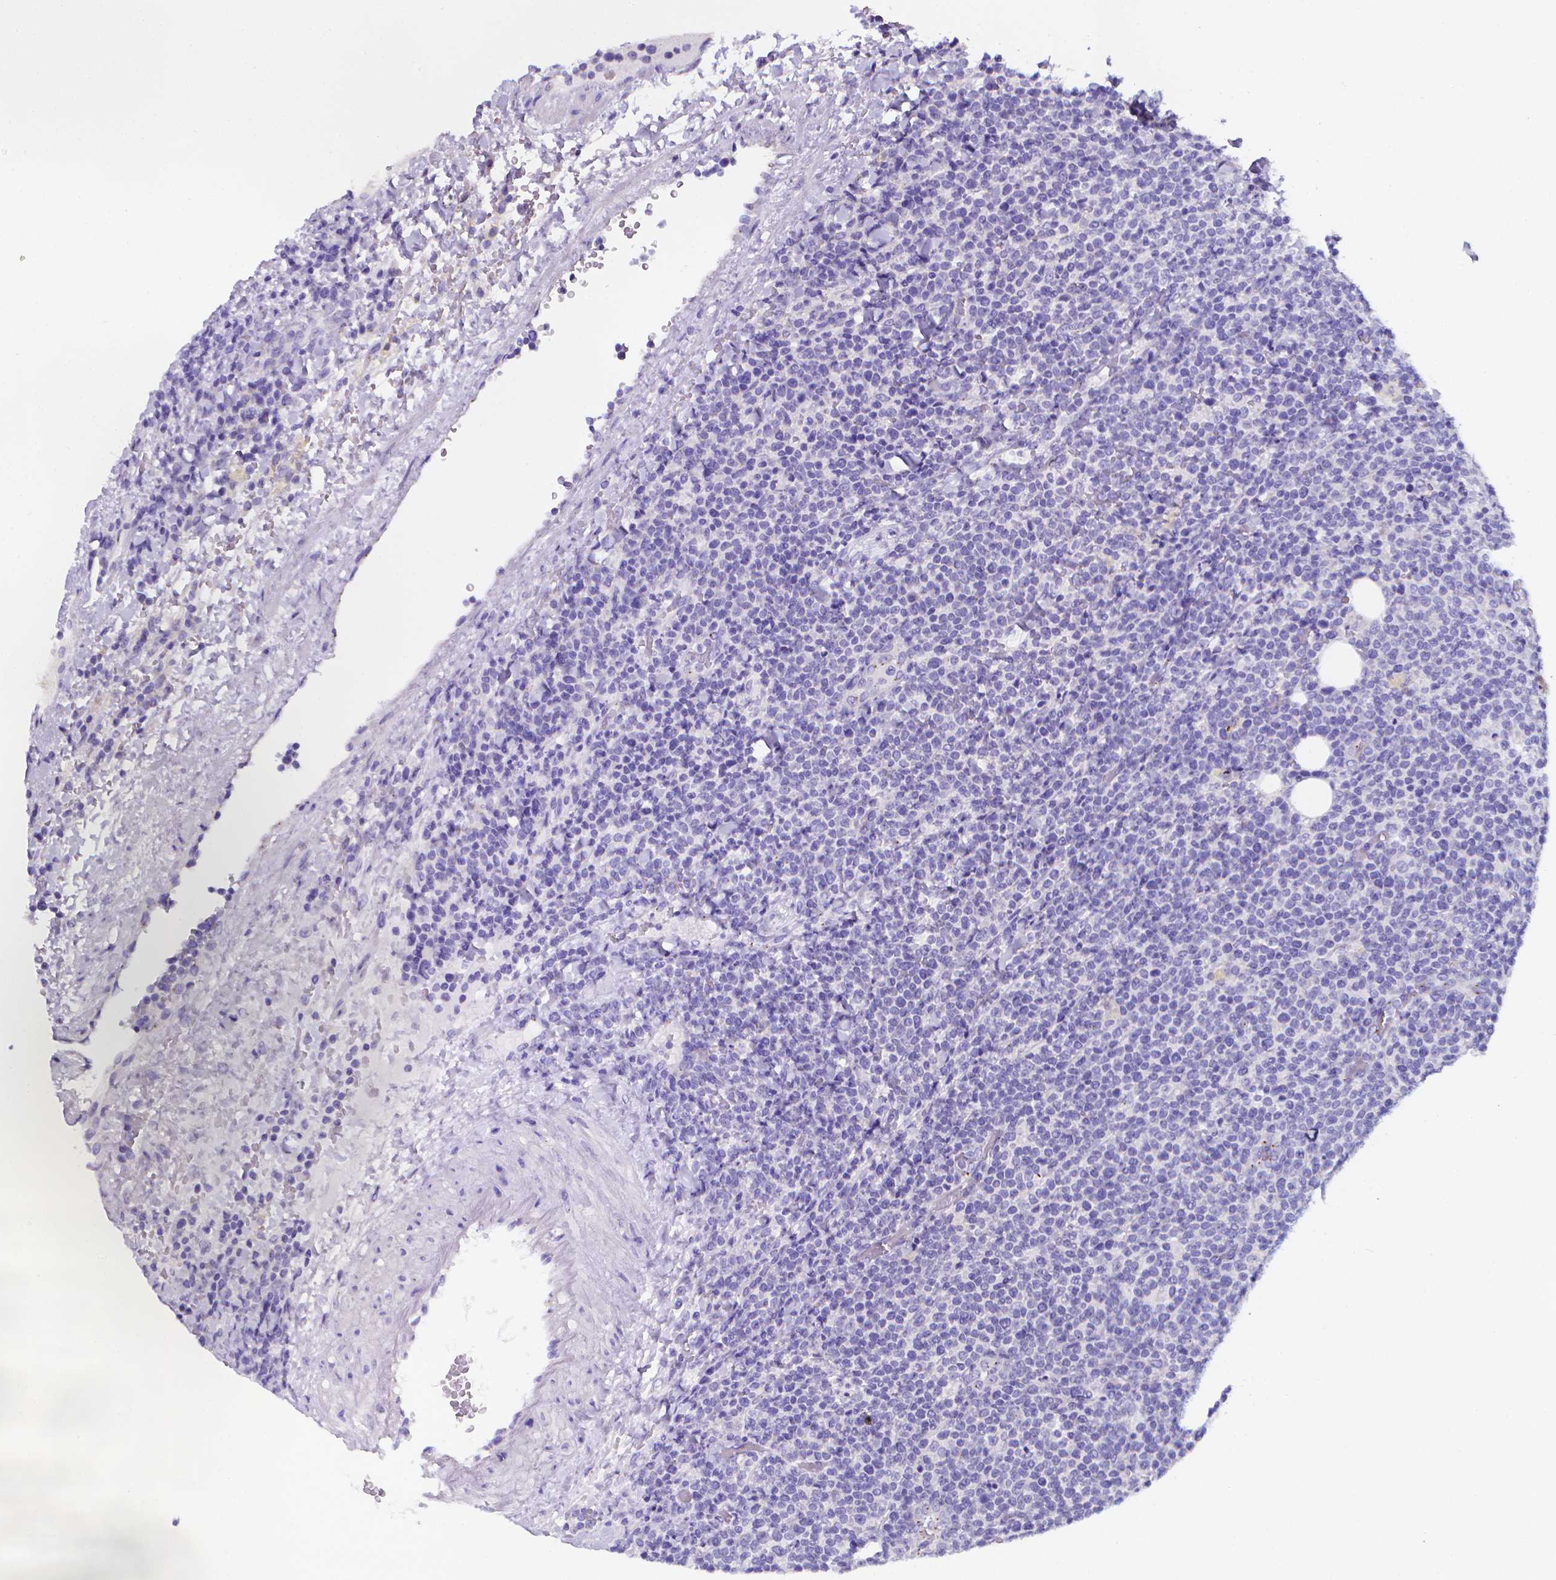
{"staining": {"intensity": "negative", "quantity": "none", "location": "none"}, "tissue": "lymphoma", "cell_type": "Tumor cells", "image_type": "cancer", "snomed": [{"axis": "morphology", "description": "Malignant lymphoma, non-Hodgkin's type, High grade"}, {"axis": "topography", "description": "Lymph node"}], "caption": "IHC photomicrograph of neoplastic tissue: human high-grade malignant lymphoma, non-Hodgkin's type stained with DAB displays no significant protein positivity in tumor cells.", "gene": "LRRC73", "patient": {"sex": "male", "age": 61}}